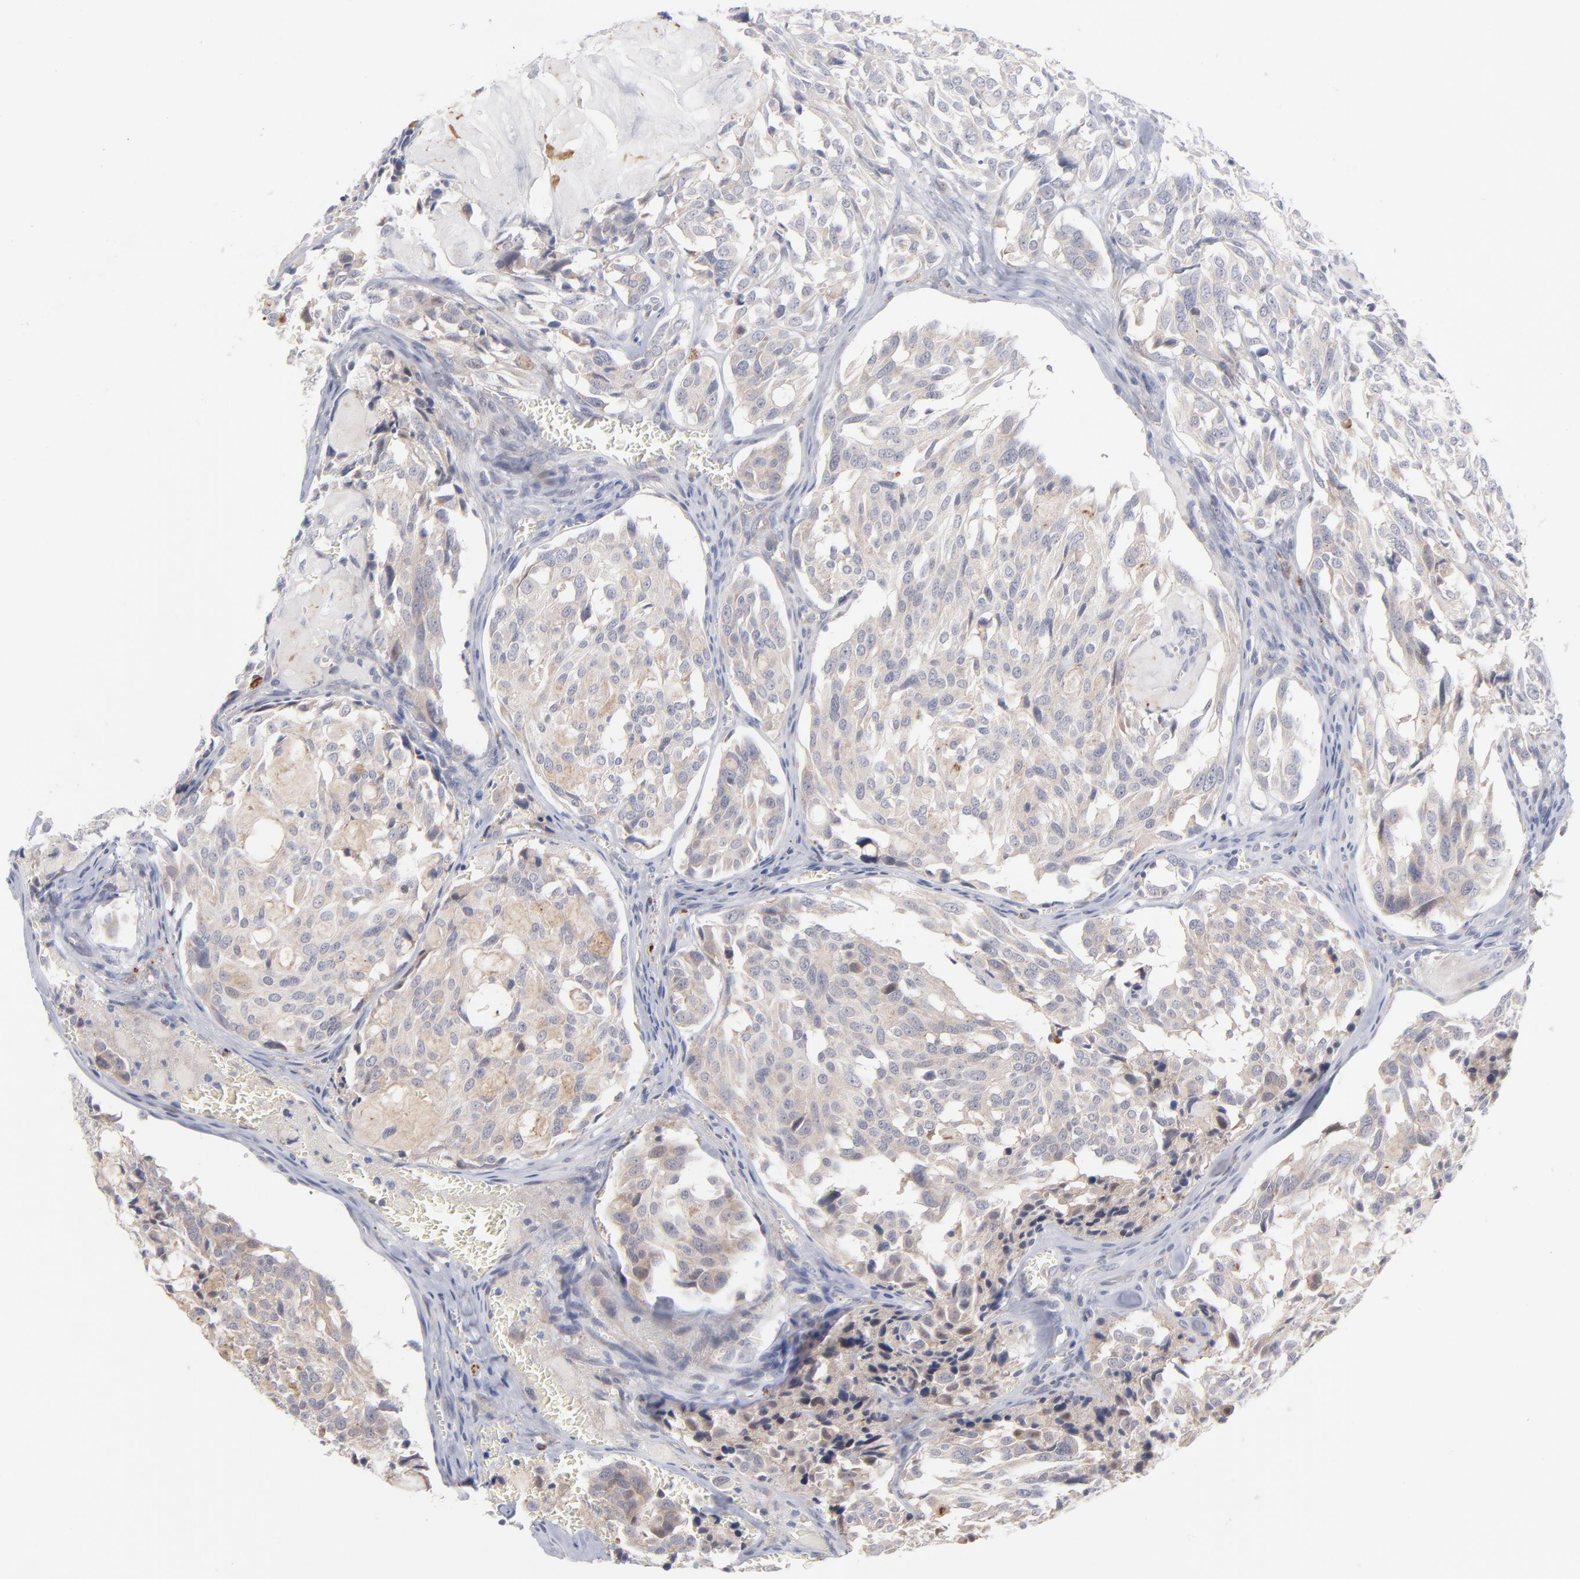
{"staining": {"intensity": "weak", "quantity": "<25%", "location": "cytoplasmic/membranous"}, "tissue": "thyroid cancer", "cell_type": "Tumor cells", "image_type": "cancer", "snomed": [{"axis": "morphology", "description": "Carcinoma, NOS"}, {"axis": "morphology", "description": "Carcinoid, malignant, NOS"}, {"axis": "topography", "description": "Thyroid gland"}], "caption": "Immunohistochemical staining of human thyroid cancer (carcinoma) demonstrates no significant expression in tumor cells.", "gene": "RPS24", "patient": {"sex": "male", "age": 33}}